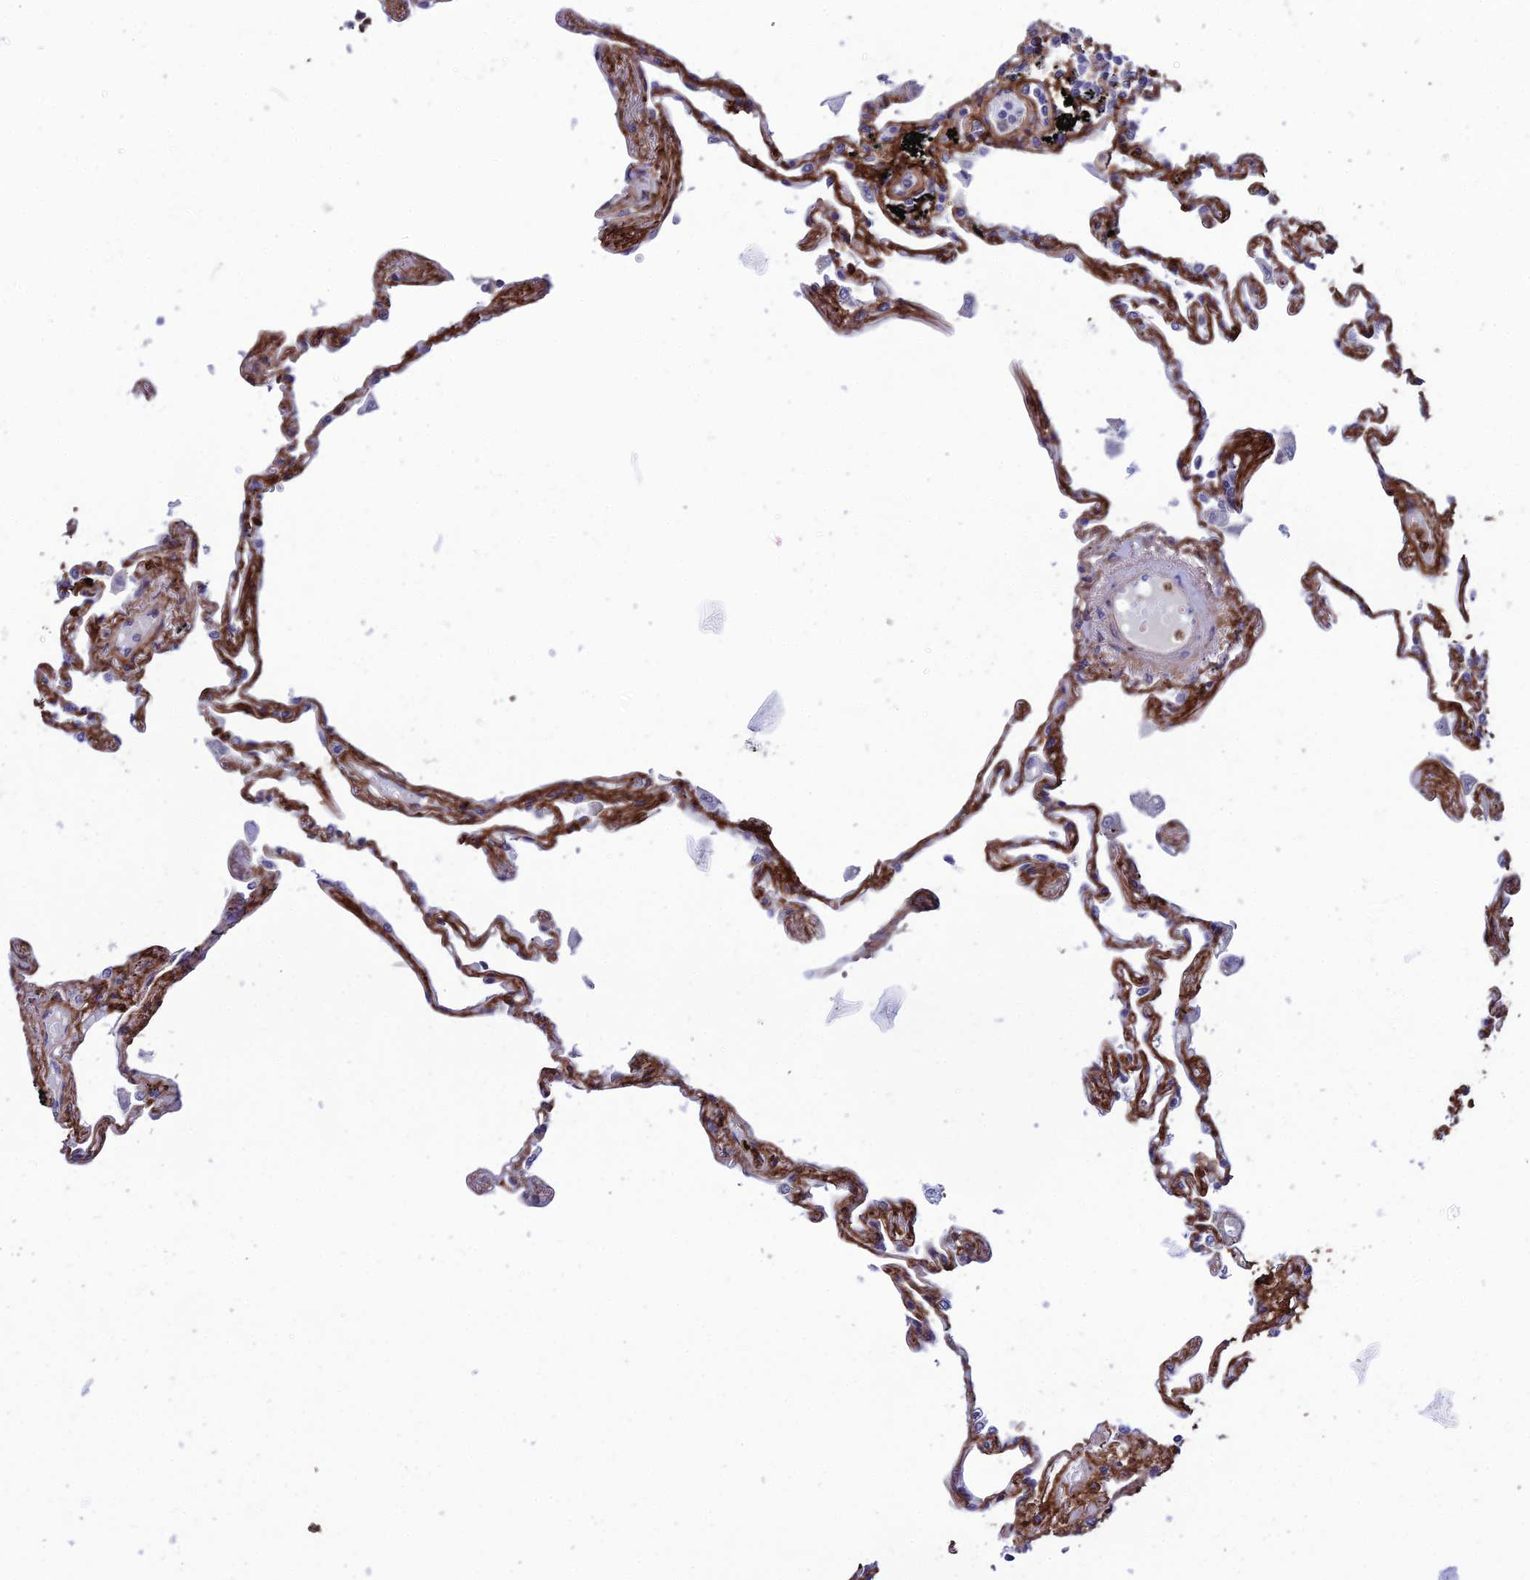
{"staining": {"intensity": "moderate", "quantity": ">75%", "location": "cytoplasmic/membranous"}, "tissue": "lung", "cell_type": "Alveolar cells", "image_type": "normal", "snomed": [{"axis": "morphology", "description": "Normal tissue, NOS"}, {"axis": "topography", "description": "Lung"}], "caption": "Brown immunohistochemical staining in unremarkable human lung demonstrates moderate cytoplasmic/membranous positivity in about >75% of alveolar cells. (DAB = brown stain, brightfield microscopy at high magnification).", "gene": "COL6A6", "patient": {"sex": "female", "age": 67}}